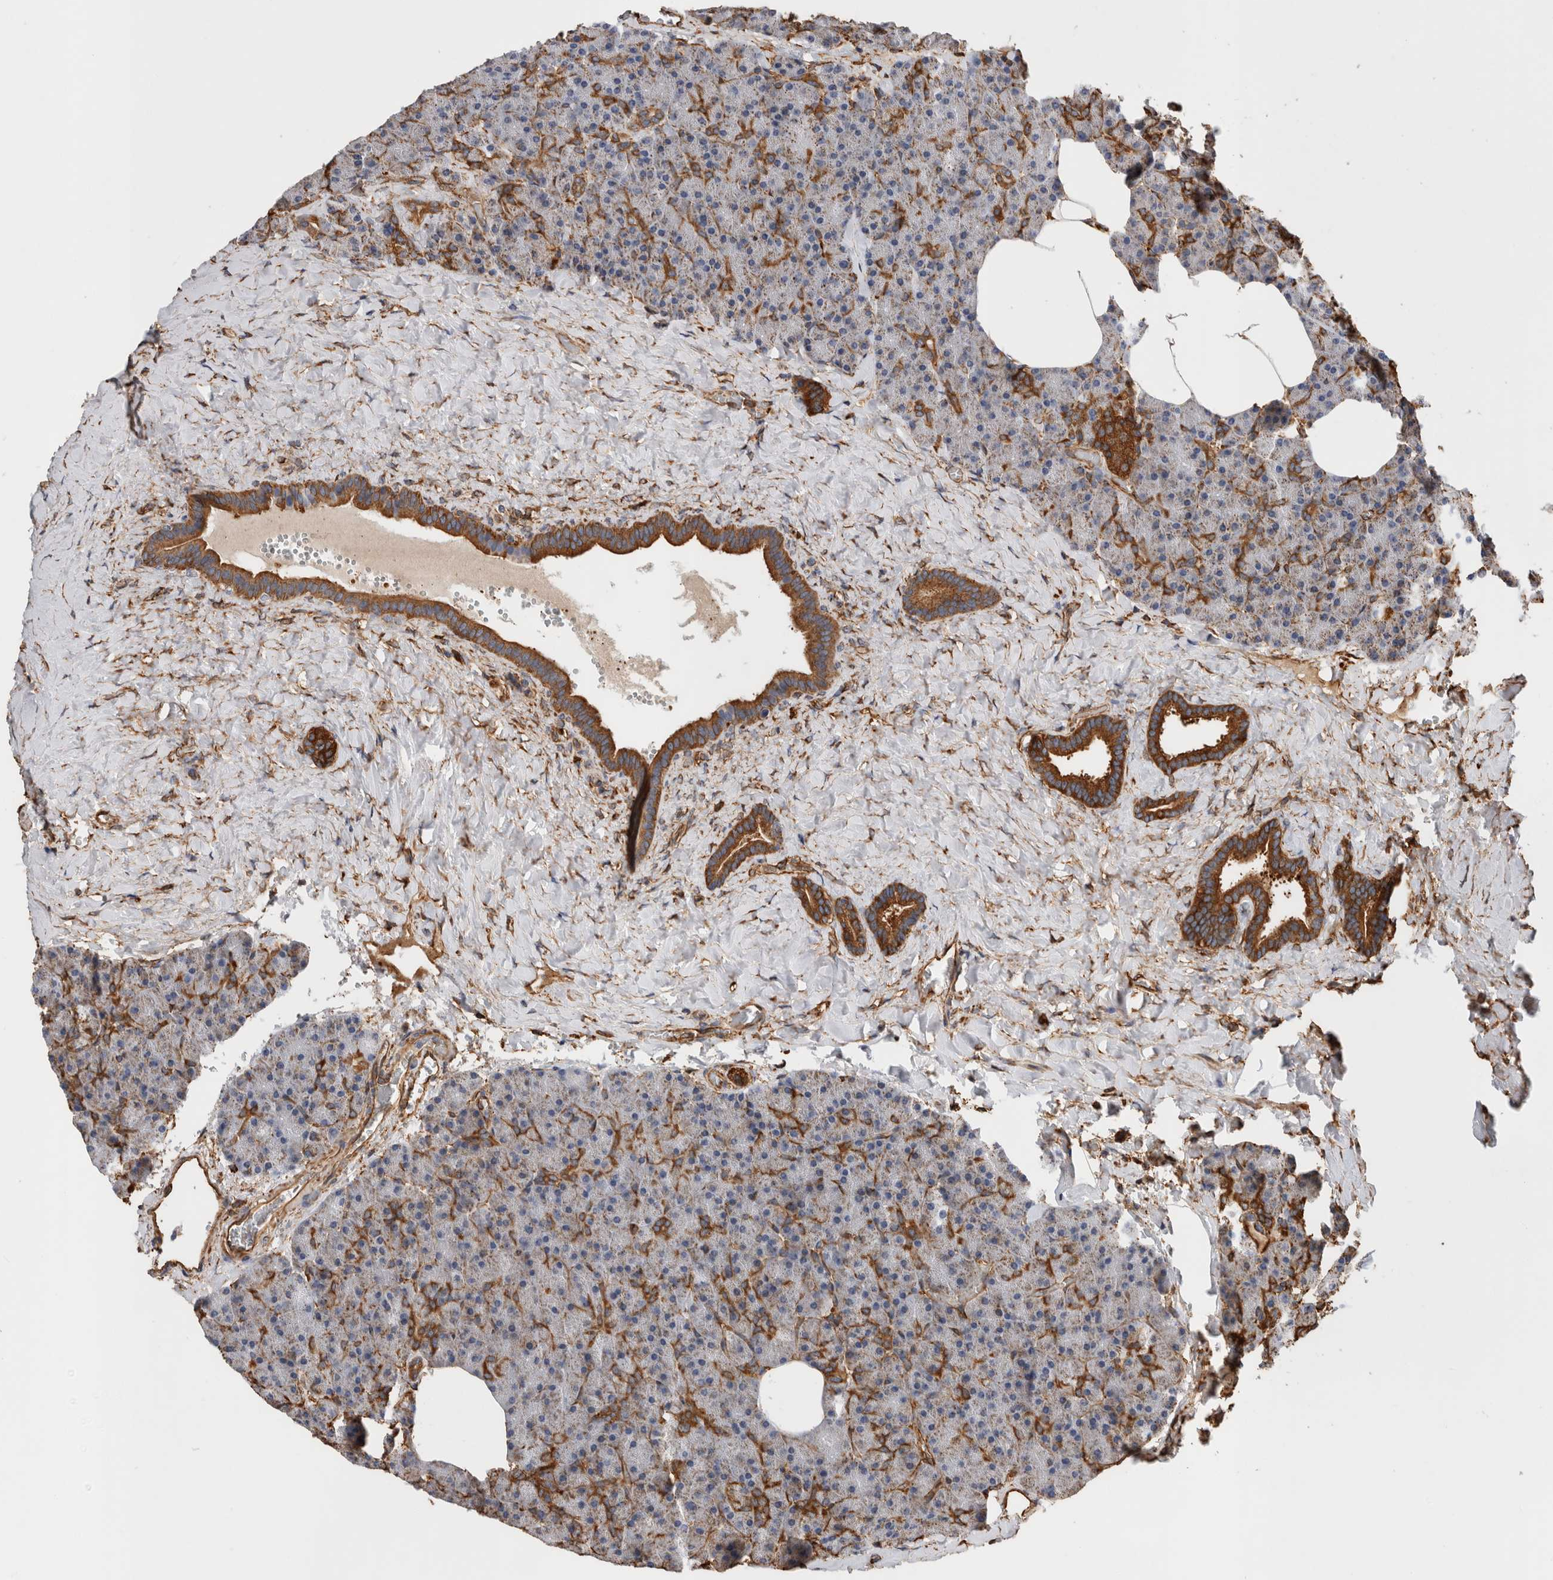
{"staining": {"intensity": "strong", "quantity": "<25%", "location": "cytoplasmic/membranous"}, "tissue": "pancreas", "cell_type": "Exocrine glandular cells", "image_type": "normal", "snomed": [{"axis": "morphology", "description": "Normal tissue, NOS"}, {"axis": "morphology", "description": "Carcinoid, malignant, NOS"}, {"axis": "topography", "description": "Pancreas"}], "caption": "A photomicrograph showing strong cytoplasmic/membranous staining in approximately <25% of exocrine glandular cells in unremarkable pancreas, as visualized by brown immunohistochemical staining.", "gene": "ZNF397", "patient": {"sex": "female", "age": 35}}